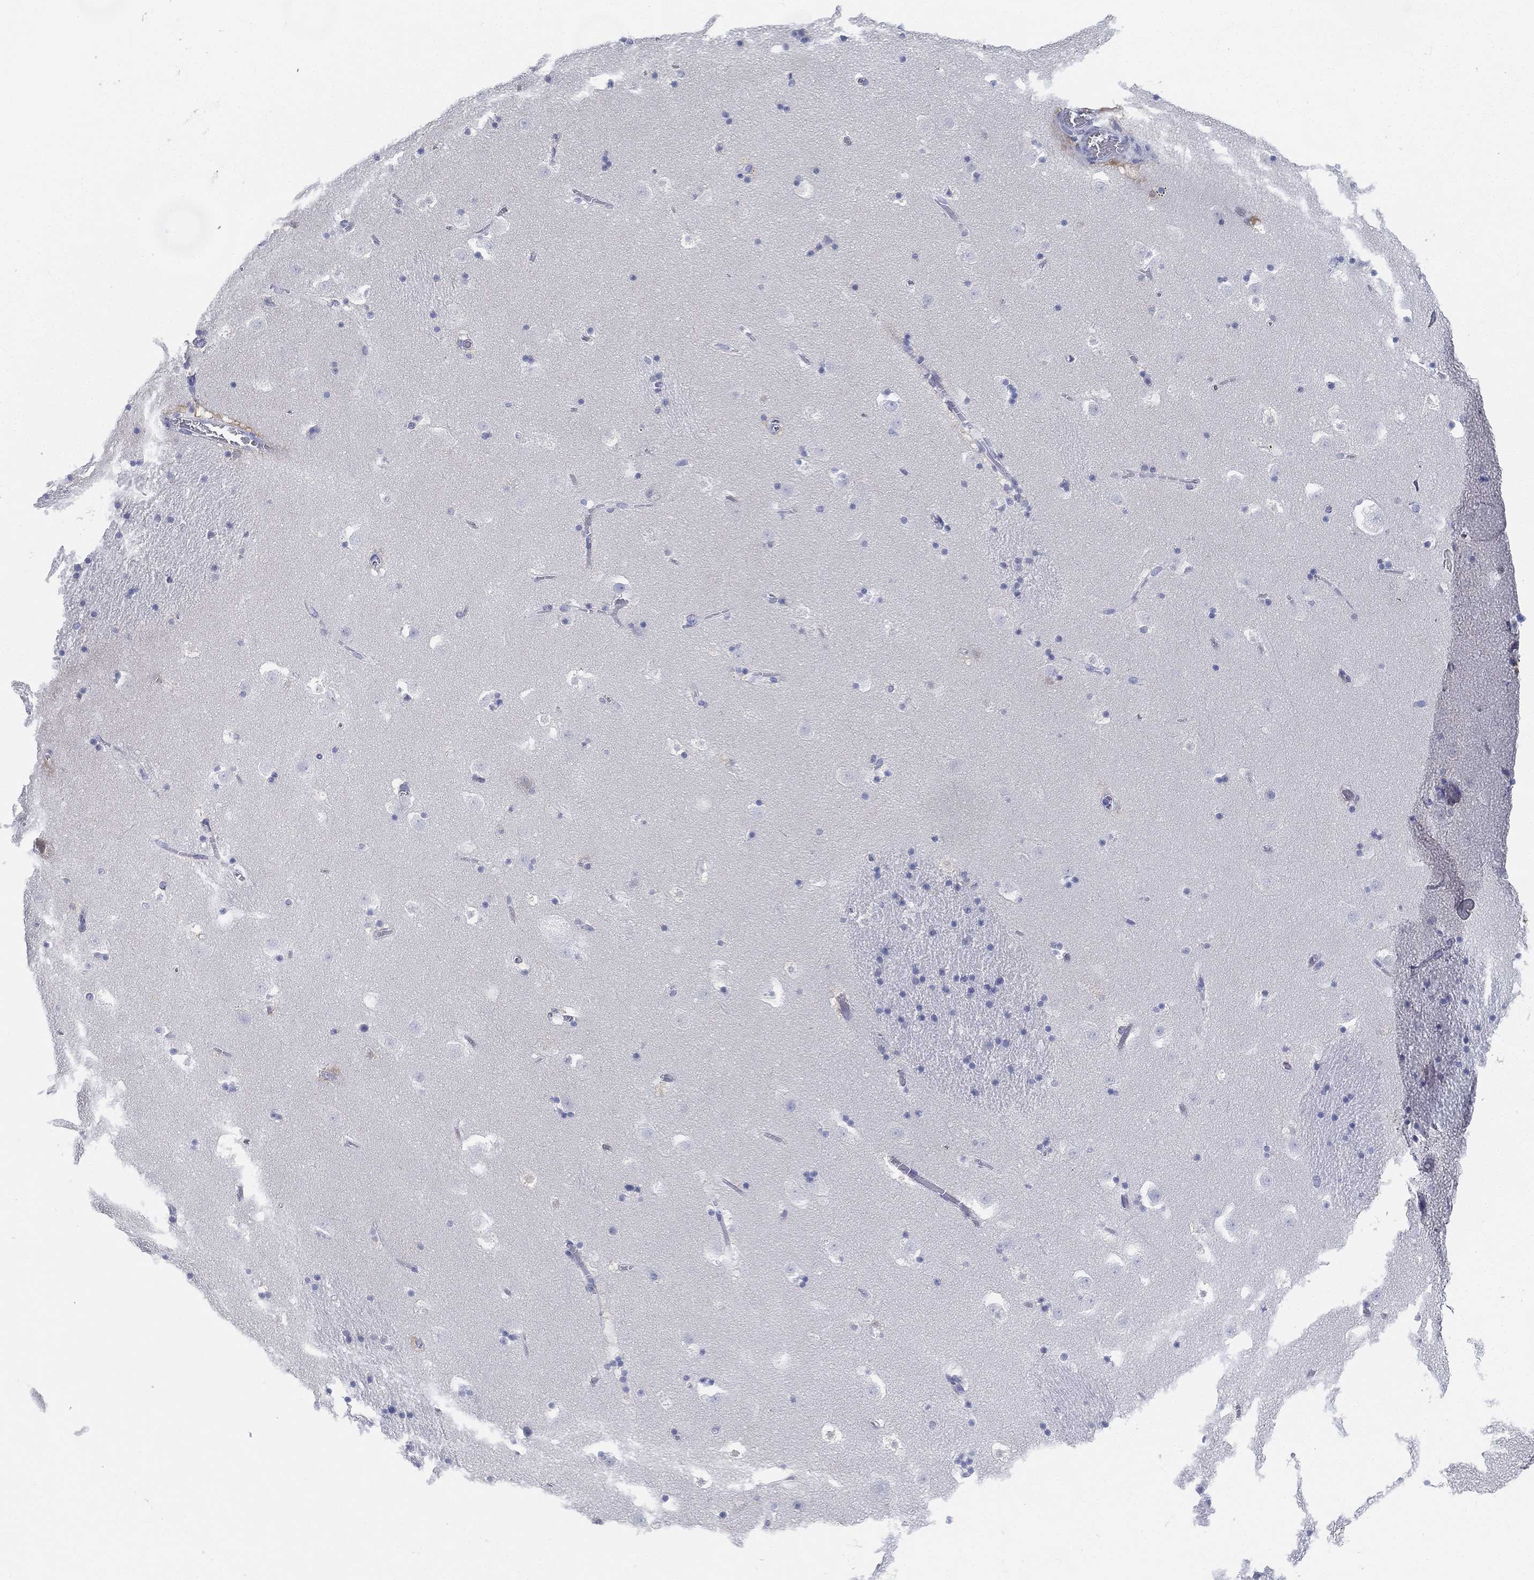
{"staining": {"intensity": "negative", "quantity": "none", "location": "none"}, "tissue": "caudate", "cell_type": "Glial cells", "image_type": "normal", "snomed": [{"axis": "morphology", "description": "Normal tissue, NOS"}, {"axis": "topography", "description": "Lateral ventricle wall"}], "caption": "Immunohistochemical staining of unremarkable human caudate displays no significant positivity in glial cells. (DAB immunohistochemistry visualized using brightfield microscopy, high magnification).", "gene": "GPR61", "patient": {"sex": "female", "age": 42}}